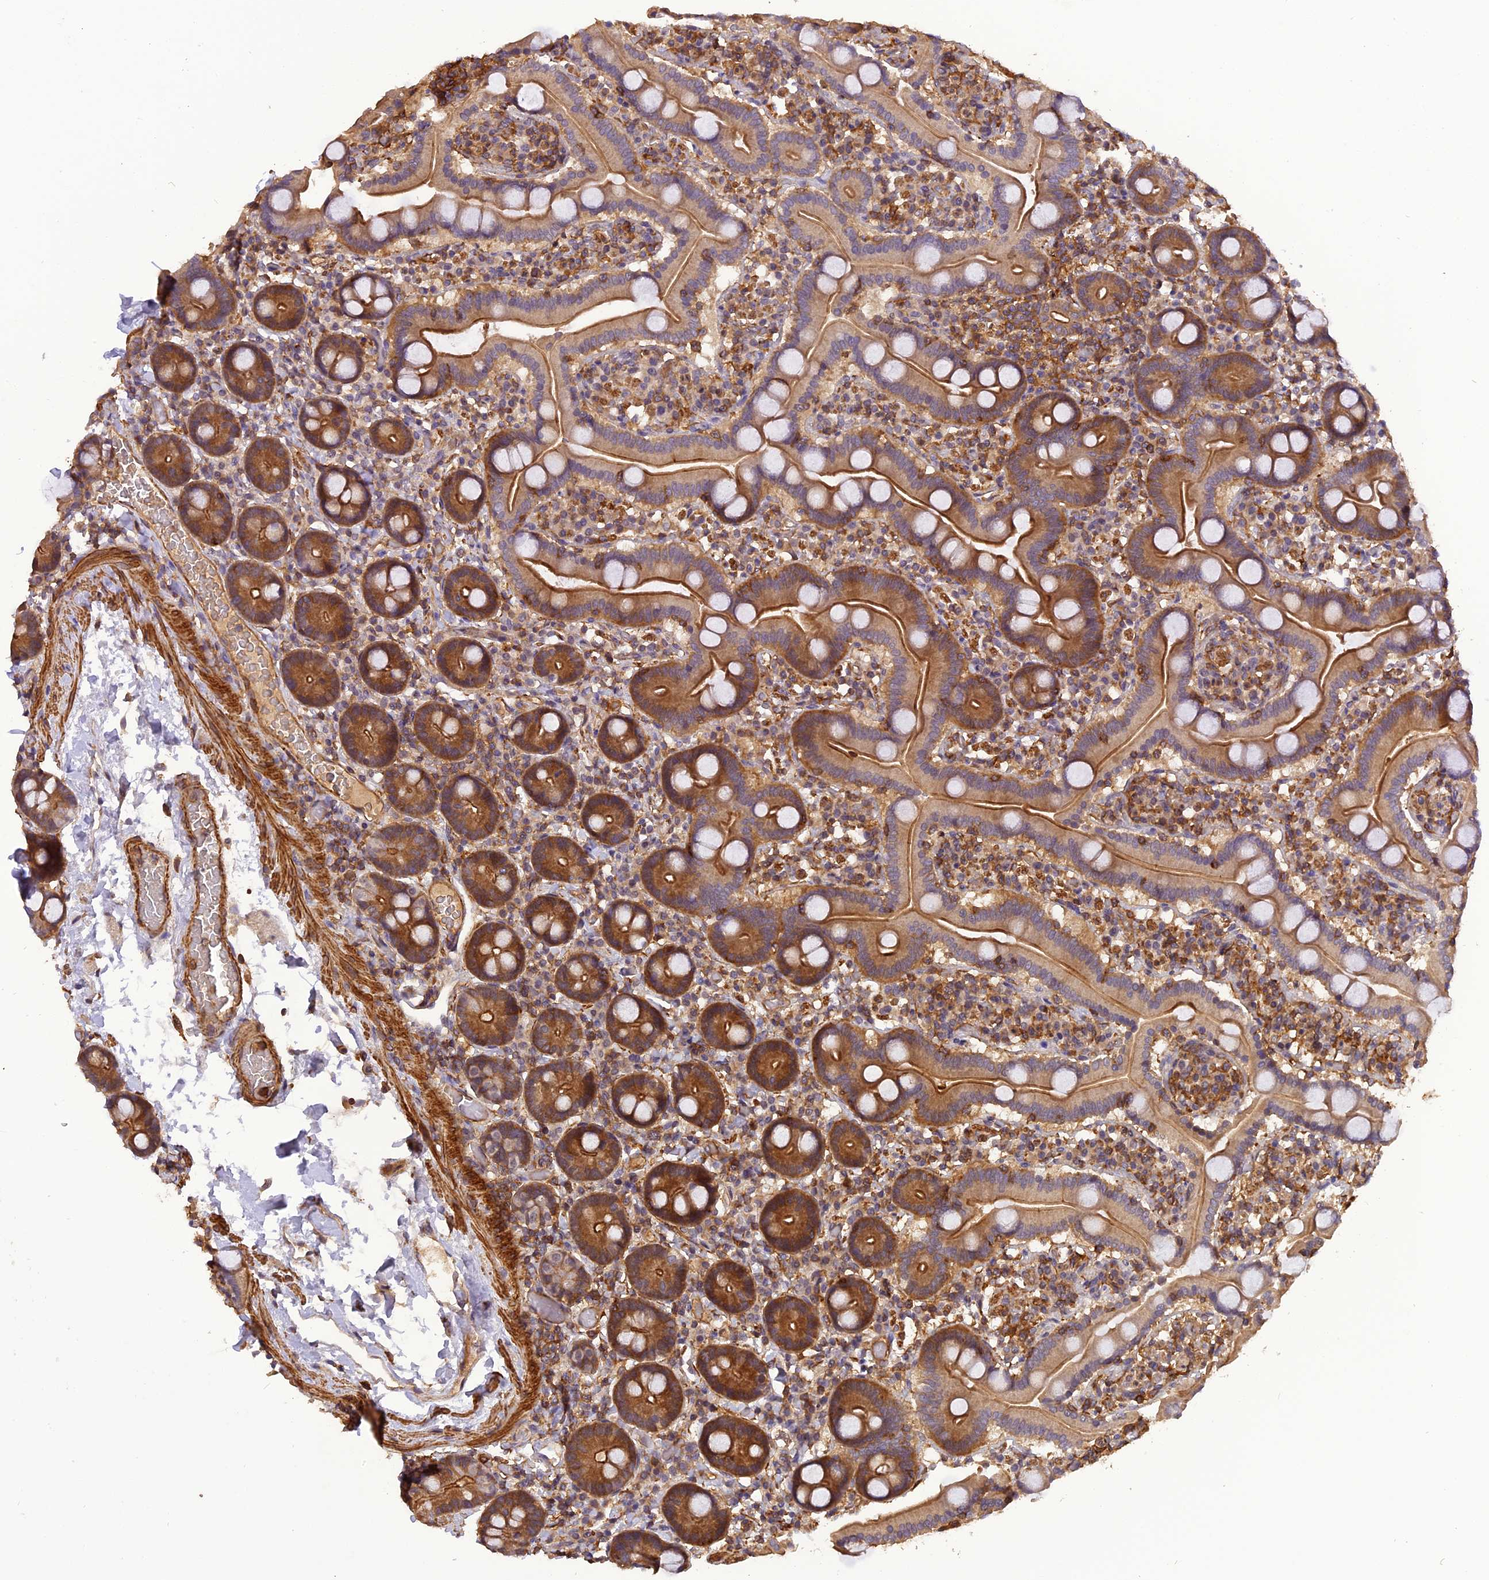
{"staining": {"intensity": "moderate", "quantity": ">75%", "location": "cytoplasmic/membranous"}, "tissue": "duodenum", "cell_type": "Glandular cells", "image_type": "normal", "snomed": [{"axis": "morphology", "description": "Normal tissue, NOS"}, {"axis": "topography", "description": "Duodenum"}], "caption": "Immunohistochemical staining of normal human duodenum reveals moderate cytoplasmic/membranous protein expression in approximately >75% of glandular cells. The protein of interest is stained brown, and the nuclei are stained in blue (DAB IHC with brightfield microscopy, high magnification).", "gene": "STOML1", "patient": {"sex": "male", "age": 55}}